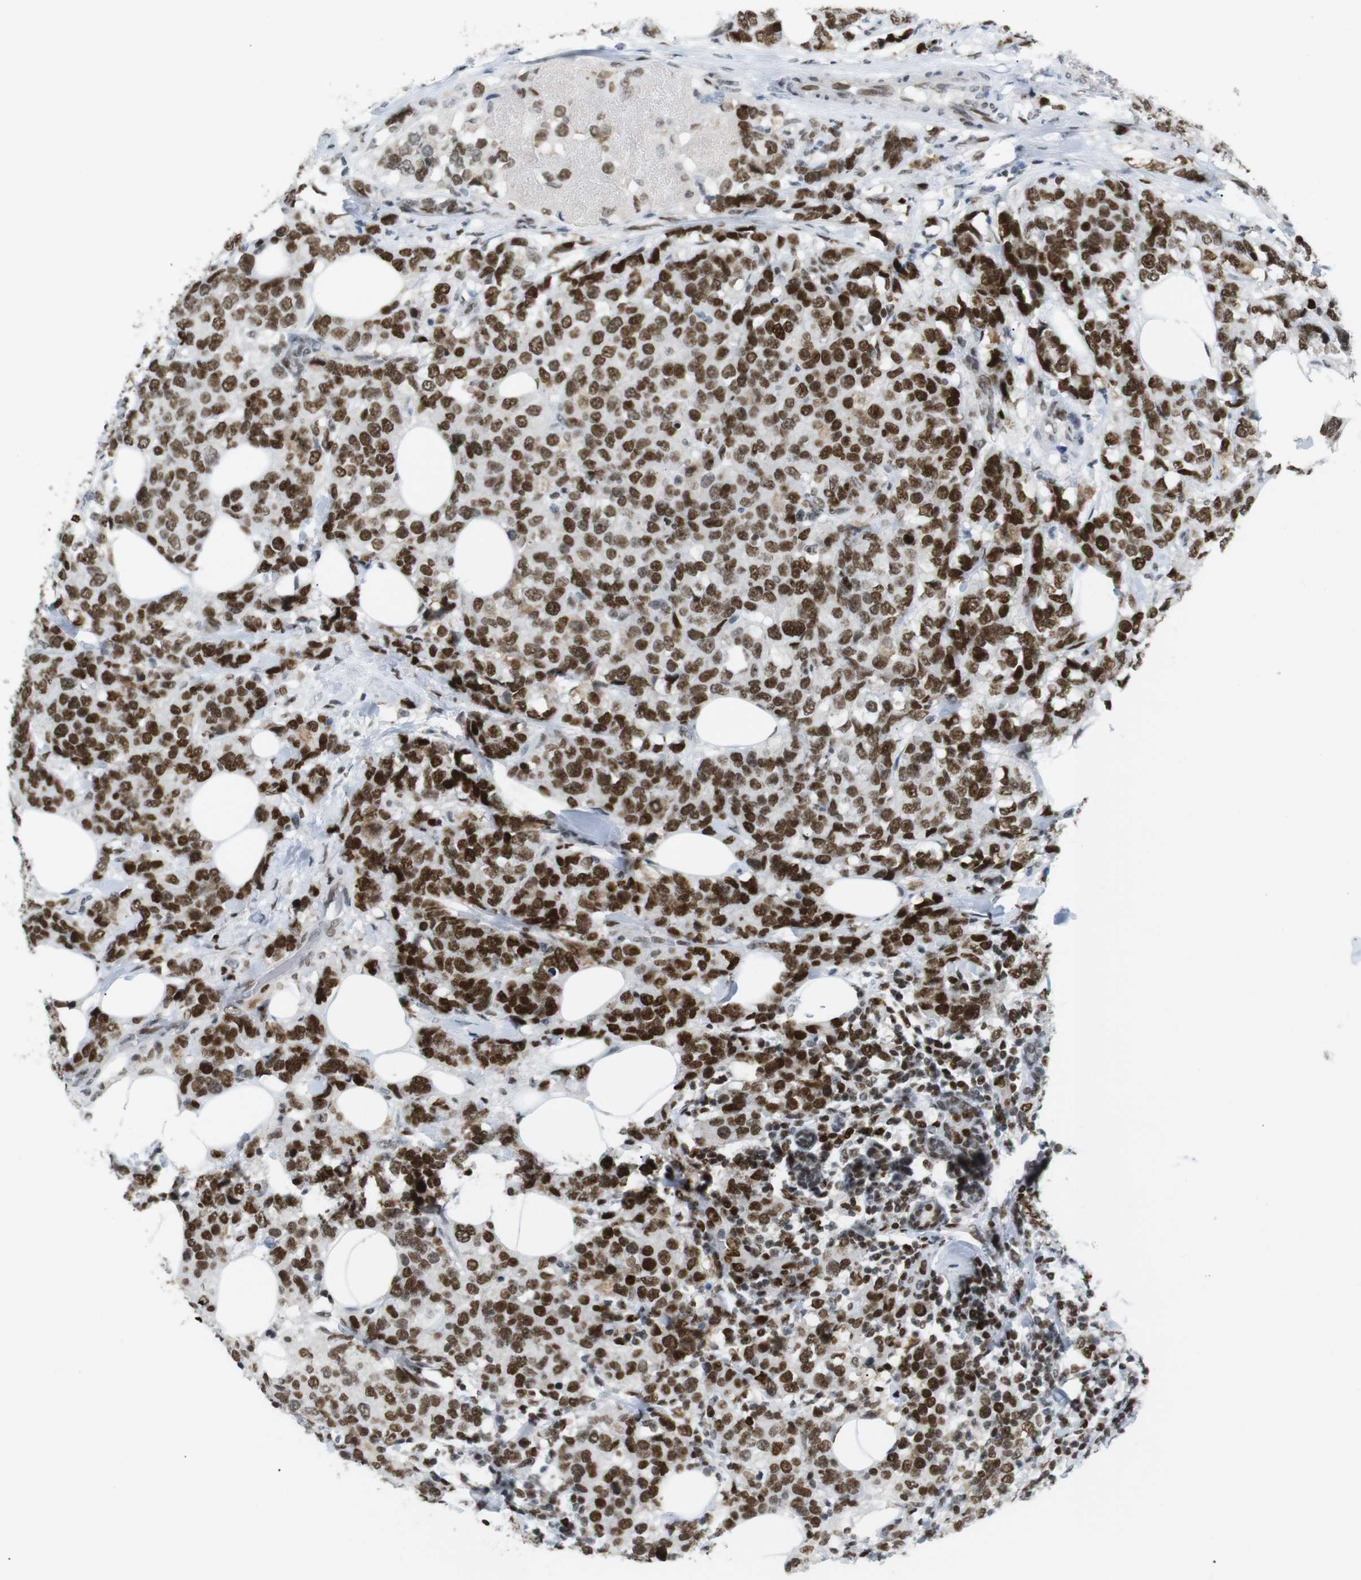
{"staining": {"intensity": "strong", "quantity": ">75%", "location": "nuclear"}, "tissue": "breast cancer", "cell_type": "Tumor cells", "image_type": "cancer", "snomed": [{"axis": "morphology", "description": "Lobular carcinoma"}, {"axis": "topography", "description": "Breast"}], "caption": "Breast cancer (lobular carcinoma) stained with IHC demonstrates strong nuclear positivity in approximately >75% of tumor cells.", "gene": "RIOX2", "patient": {"sex": "female", "age": 59}}